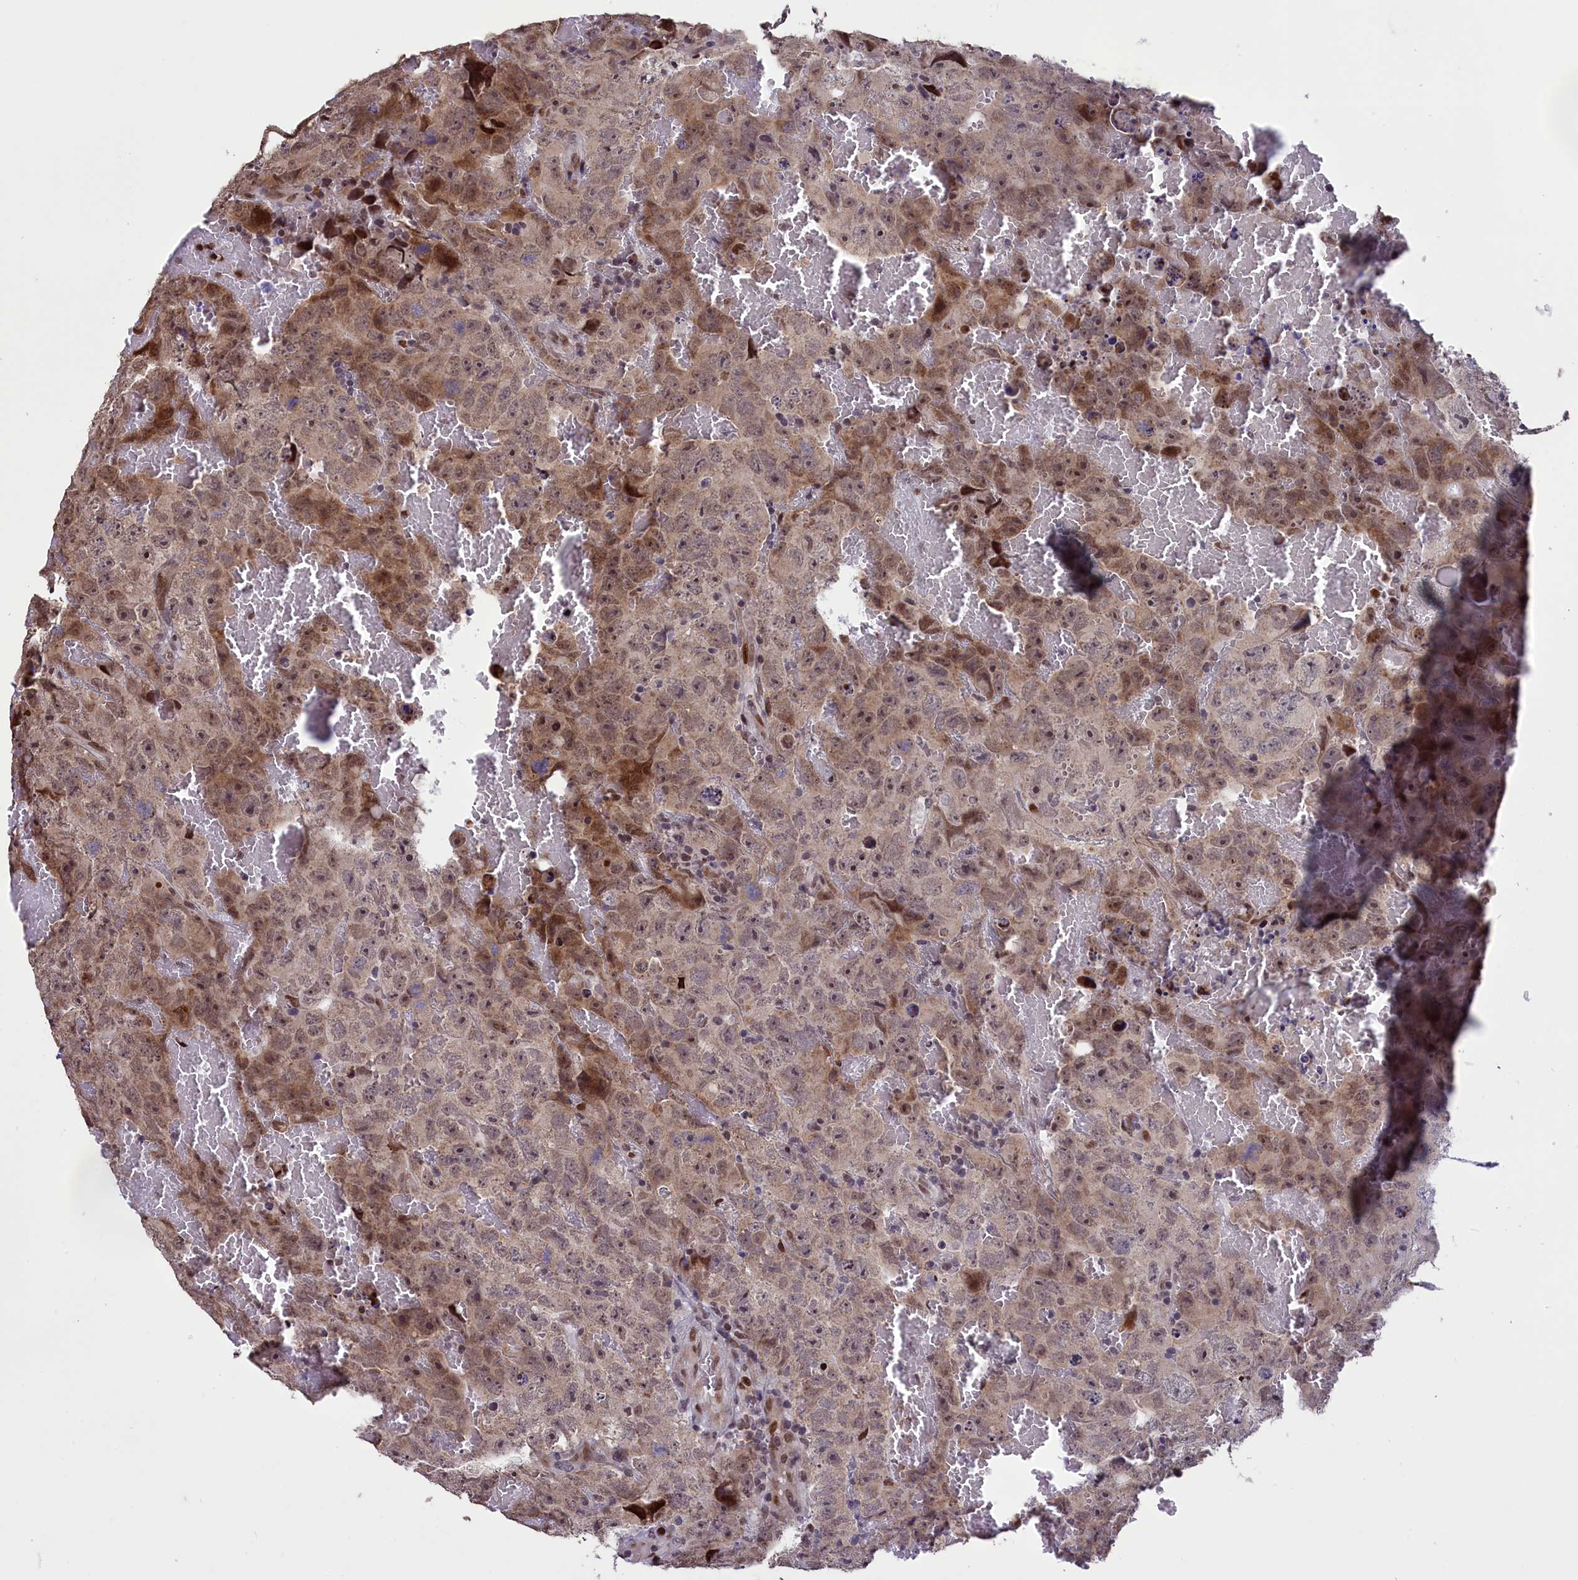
{"staining": {"intensity": "moderate", "quantity": "25%-75%", "location": "cytoplasmic/membranous,nuclear"}, "tissue": "testis cancer", "cell_type": "Tumor cells", "image_type": "cancer", "snomed": [{"axis": "morphology", "description": "Carcinoma, Embryonal, NOS"}, {"axis": "topography", "description": "Testis"}], "caption": "A brown stain labels moderate cytoplasmic/membranous and nuclear expression of a protein in embryonal carcinoma (testis) tumor cells.", "gene": "RELB", "patient": {"sex": "male", "age": 45}}